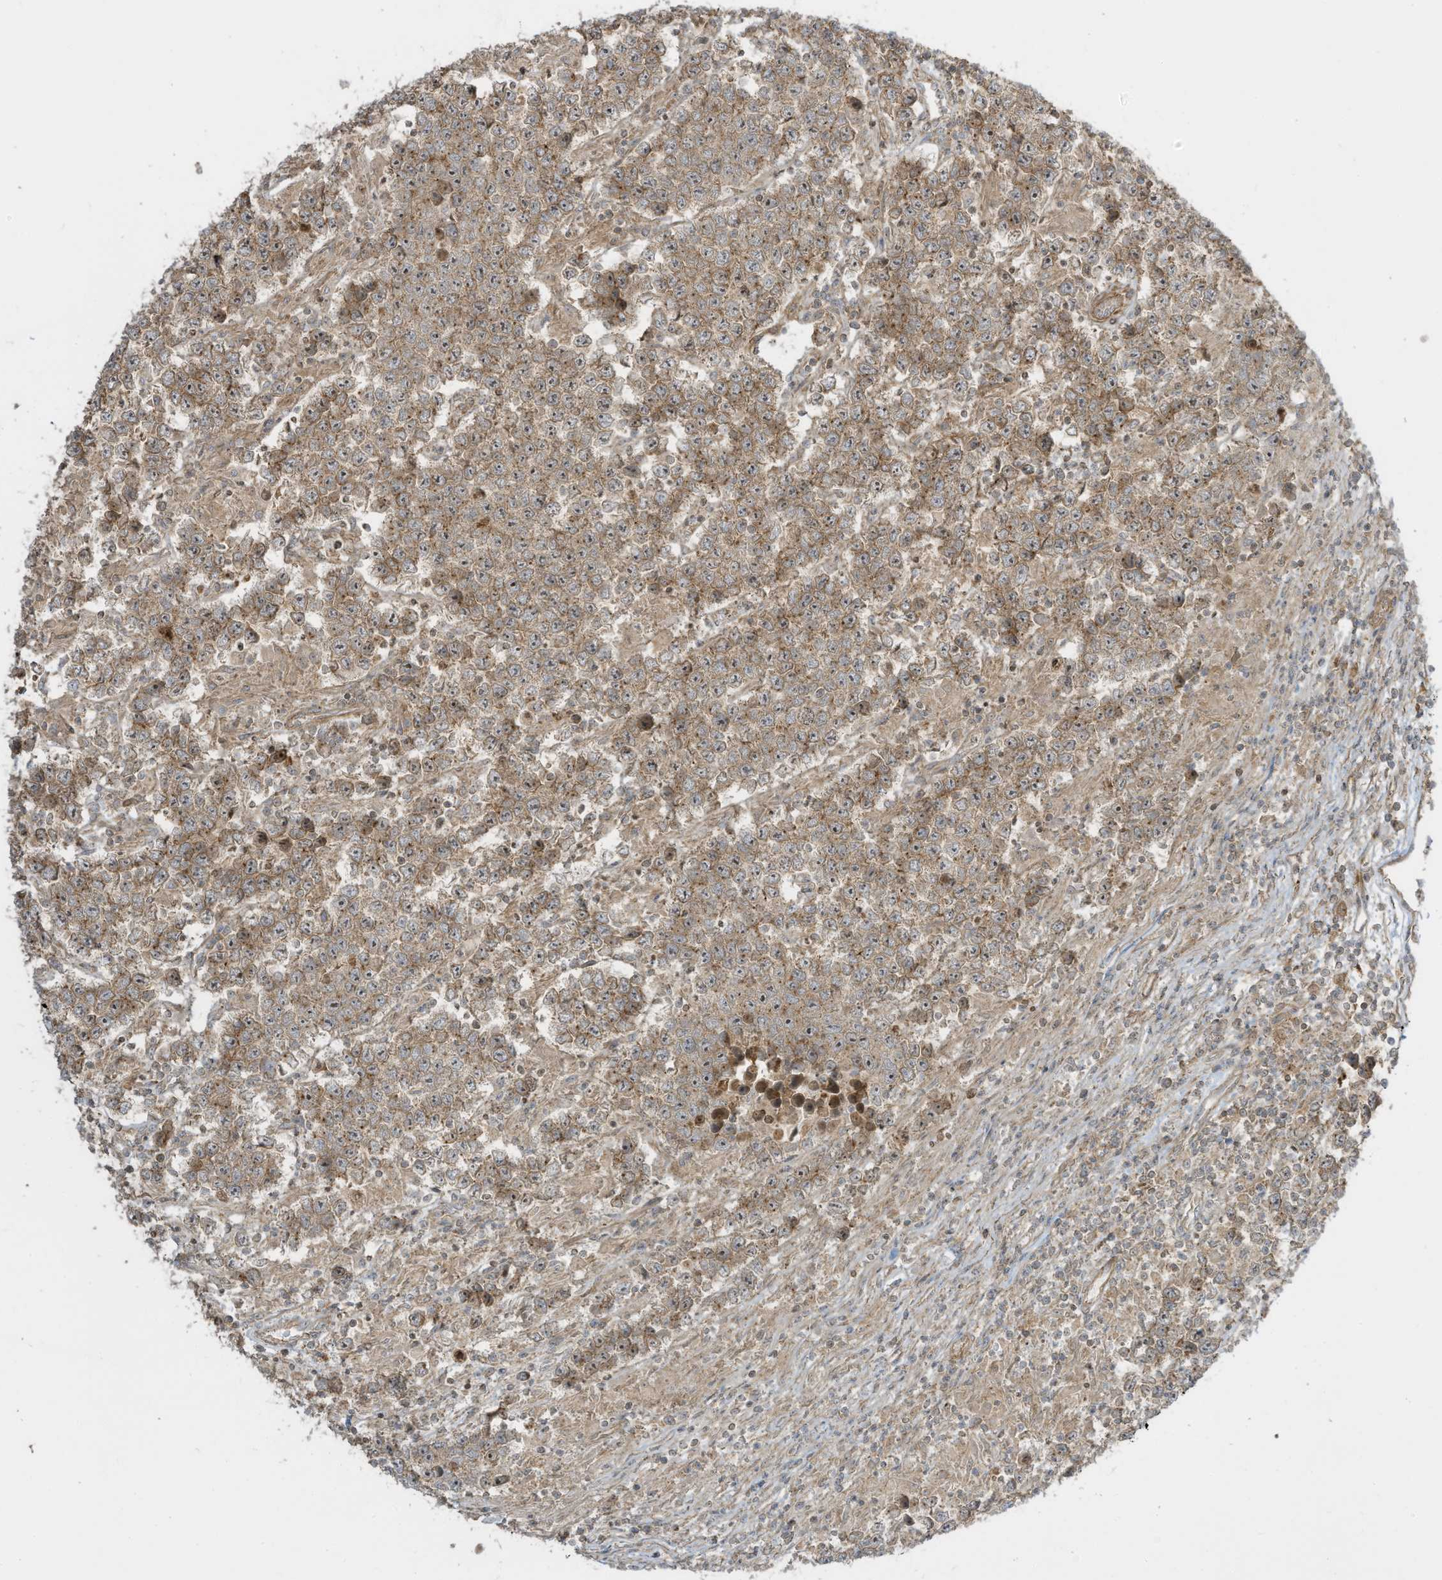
{"staining": {"intensity": "moderate", "quantity": ">75%", "location": "cytoplasmic/membranous"}, "tissue": "testis cancer", "cell_type": "Tumor cells", "image_type": "cancer", "snomed": [{"axis": "morphology", "description": "Normal tissue, NOS"}, {"axis": "morphology", "description": "Urothelial carcinoma, High grade"}, {"axis": "morphology", "description": "Seminoma, NOS"}, {"axis": "morphology", "description": "Carcinoma, Embryonal, NOS"}, {"axis": "topography", "description": "Urinary bladder"}, {"axis": "topography", "description": "Testis"}], "caption": "High-power microscopy captured an immunohistochemistry (IHC) image of testis cancer, revealing moderate cytoplasmic/membranous positivity in about >75% of tumor cells. The protein of interest is stained brown, and the nuclei are stained in blue (DAB (3,3'-diaminobenzidine) IHC with brightfield microscopy, high magnification).", "gene": "ENTR1", "patient": {"sex": "male", "age": 41}}